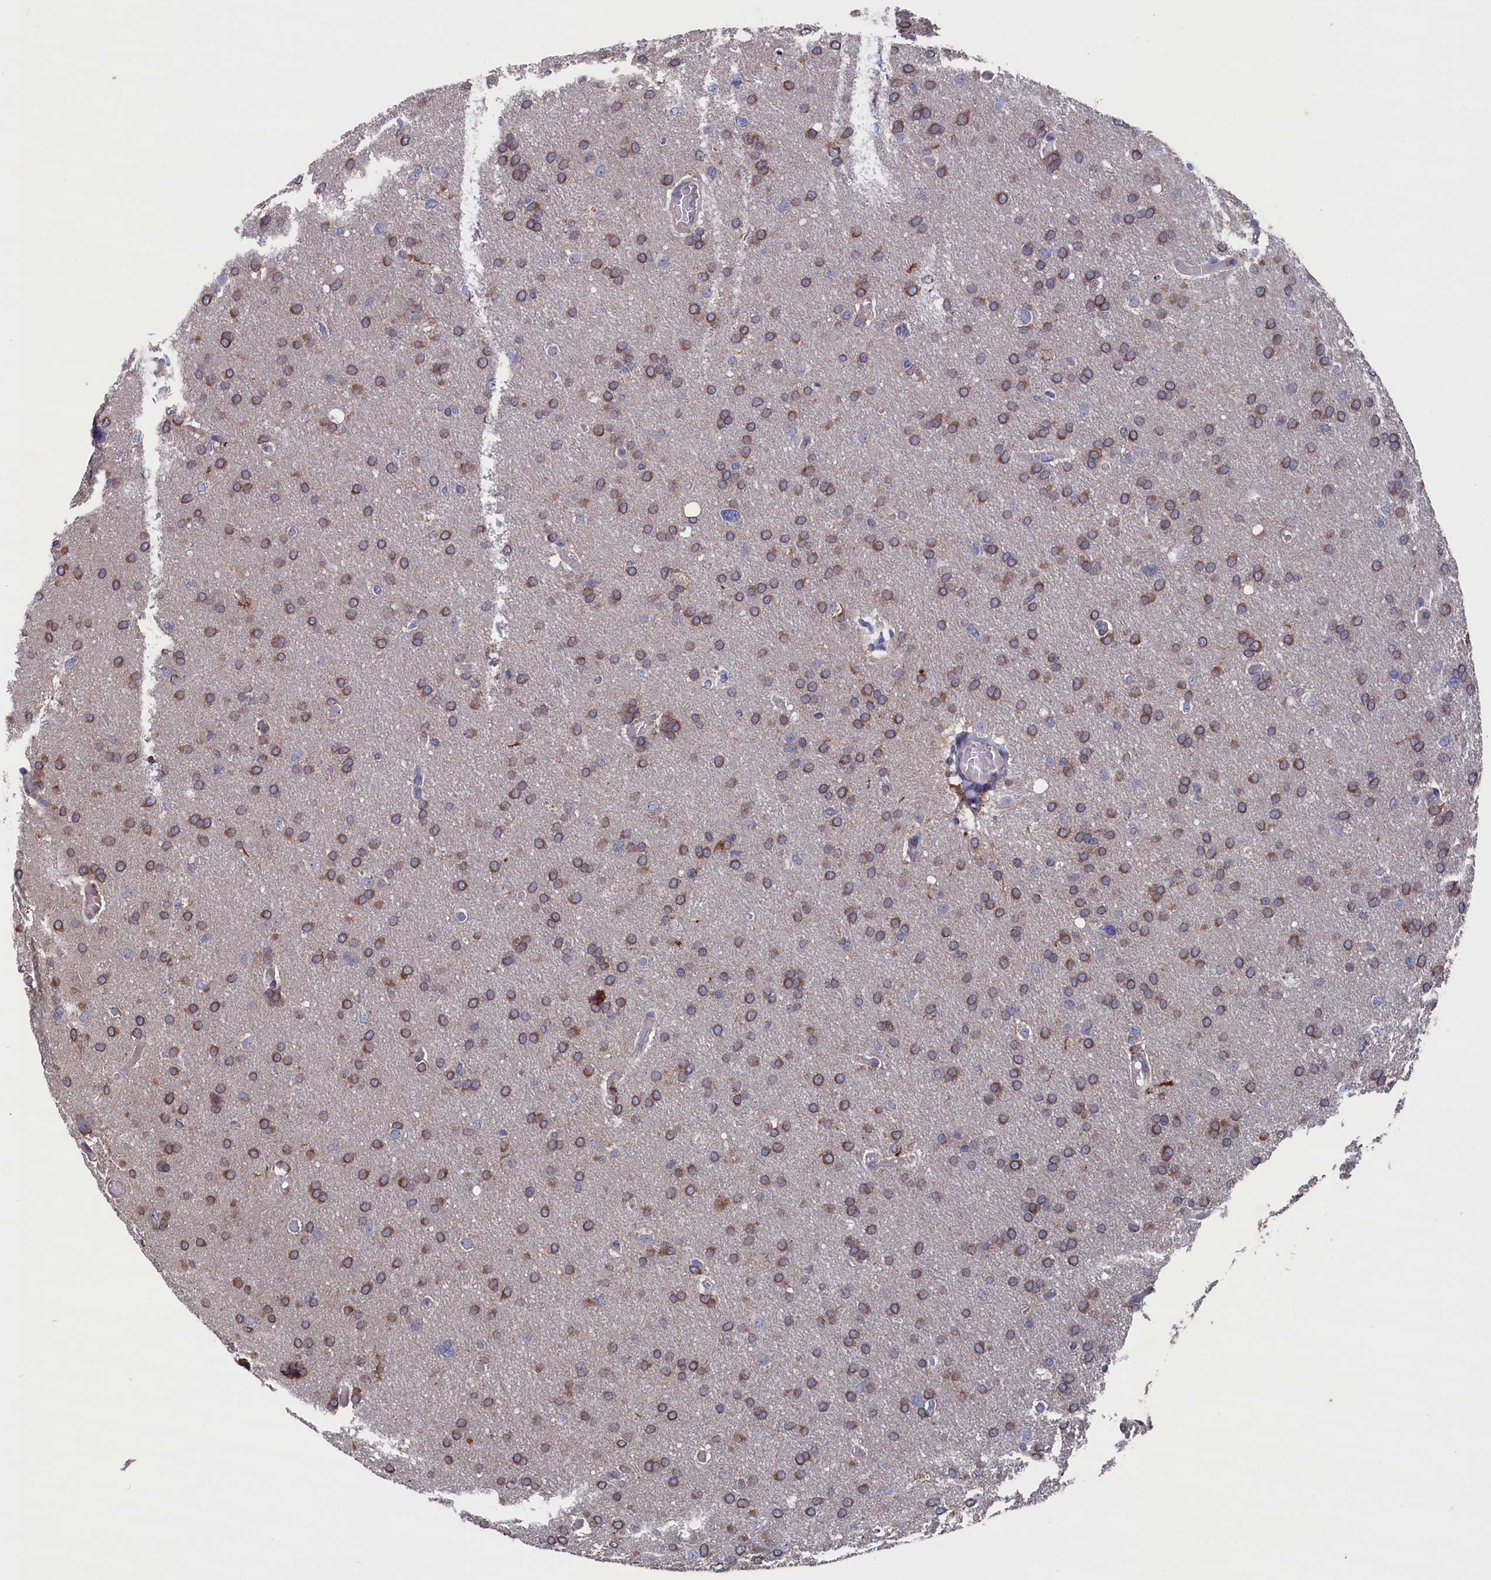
{"staining": {"intensity": "moderate", "quantity": ">75%", "location": "cytoplasmic/membranous"}, "tissue": "glioma", "cell_type": "Tumor cells", "image_type": "cancer", "snomed": [{"axis": "morphology", "description": "Glioma, malignant, High grade"}, {"axis": "topography", "description": "Cerebral cortex"}], "caption": "Protein expression analysis of malignant glioma (high-grade) shows moderate cytoplasmic/membranous expression in about >75% of tumor cells.", "gene": "SPATA13", "patient": {"sex": "female", "age": 36}}